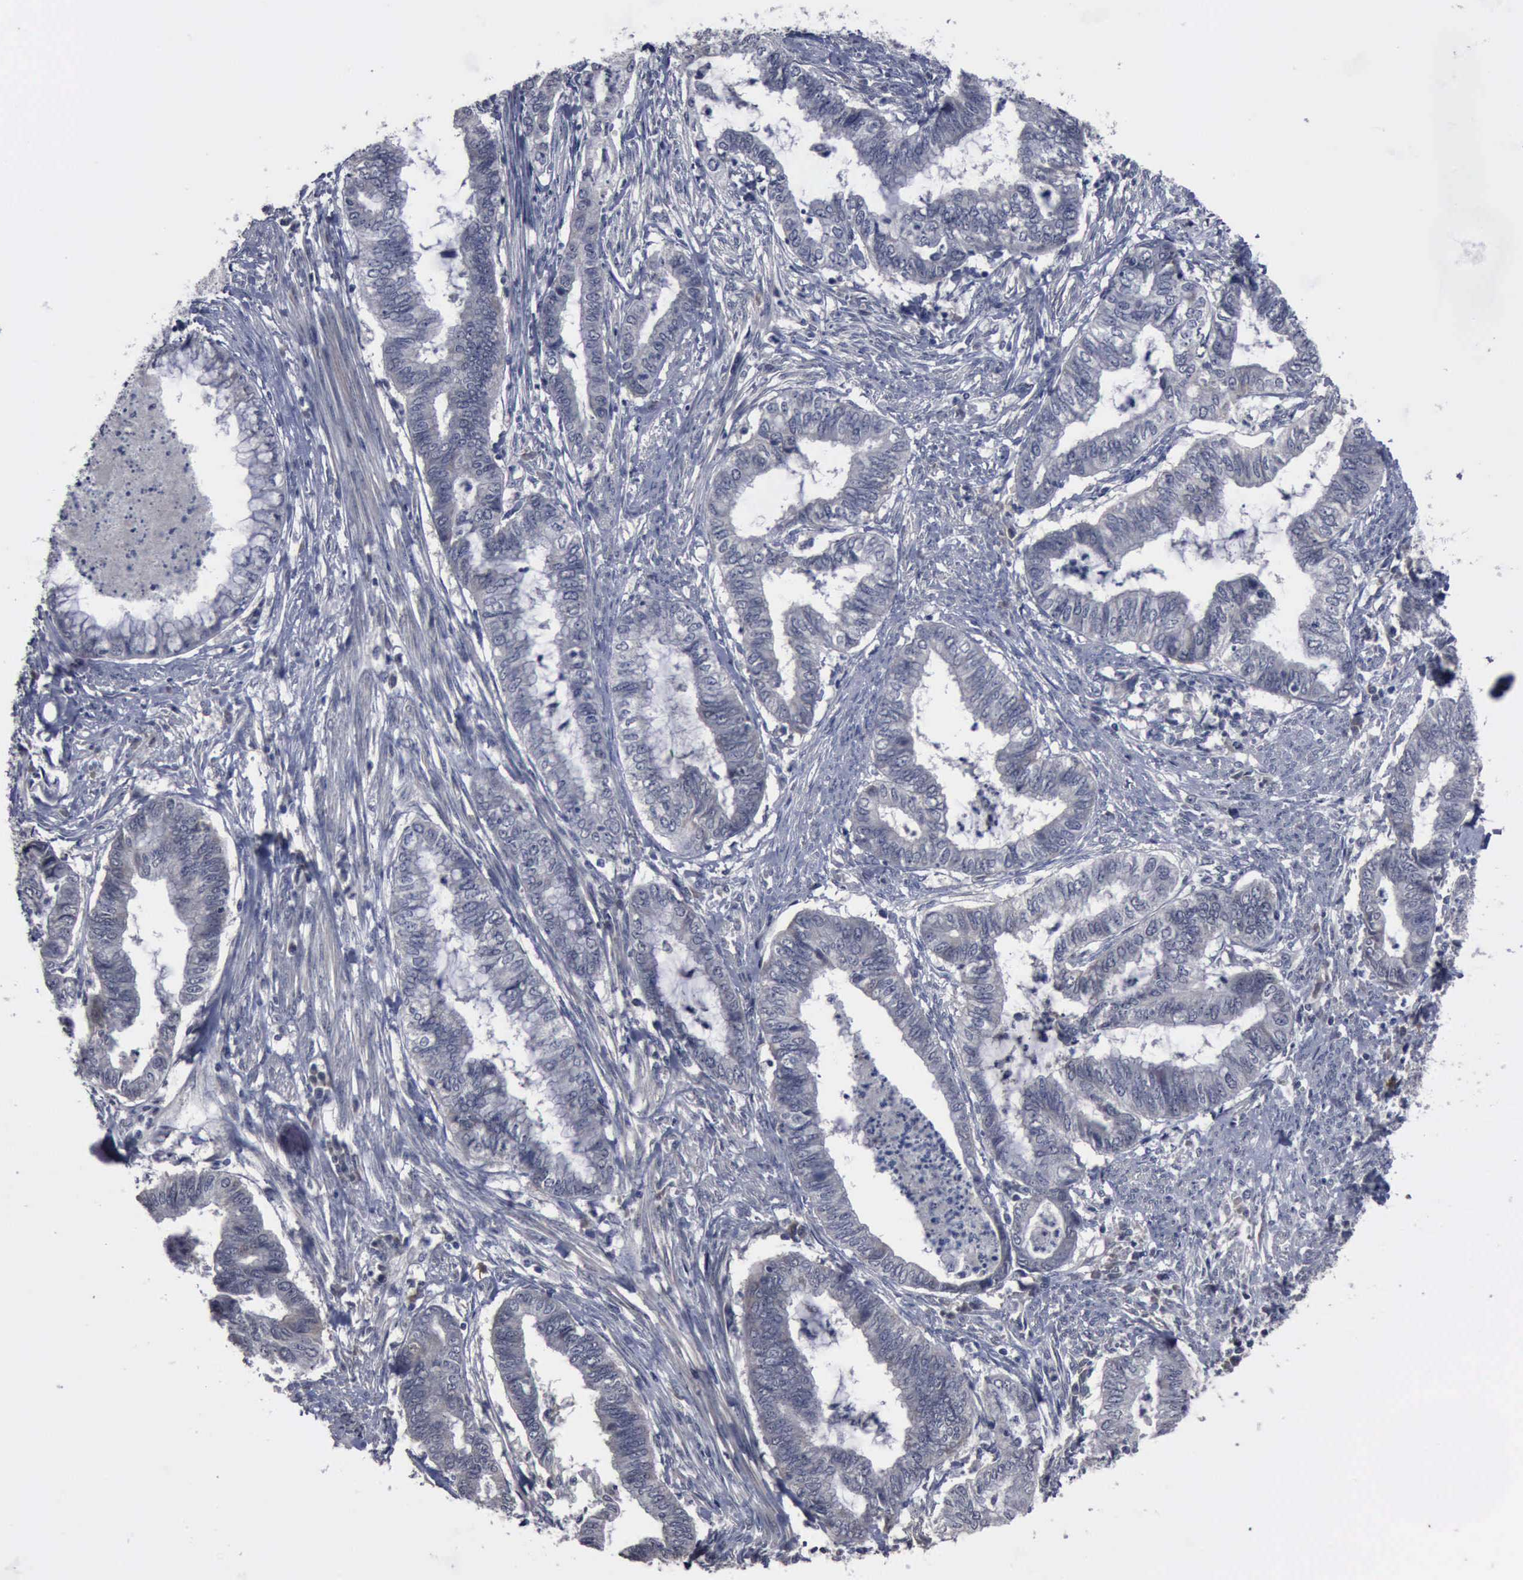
{"staining": {"intensity": "negative", "quantity": "none", "location": "none"}, "tissue": "endometrial cancer", "cell_type": "Tumor cells", "image_type": "cancer", "snomed": [{"axis": "morphology", "description": "Necrosis, NOS"}, {"axis": "morphology", "description": "Adenocarcinoma, NOS"}, {"axis": "topography", "description": "Endometrium"}], "caption": "IHC of endometrial cancer exhibits no expression in tumor cells.", "gene": "MYO18B", "patient": {"sex": "female", "age": 79}}